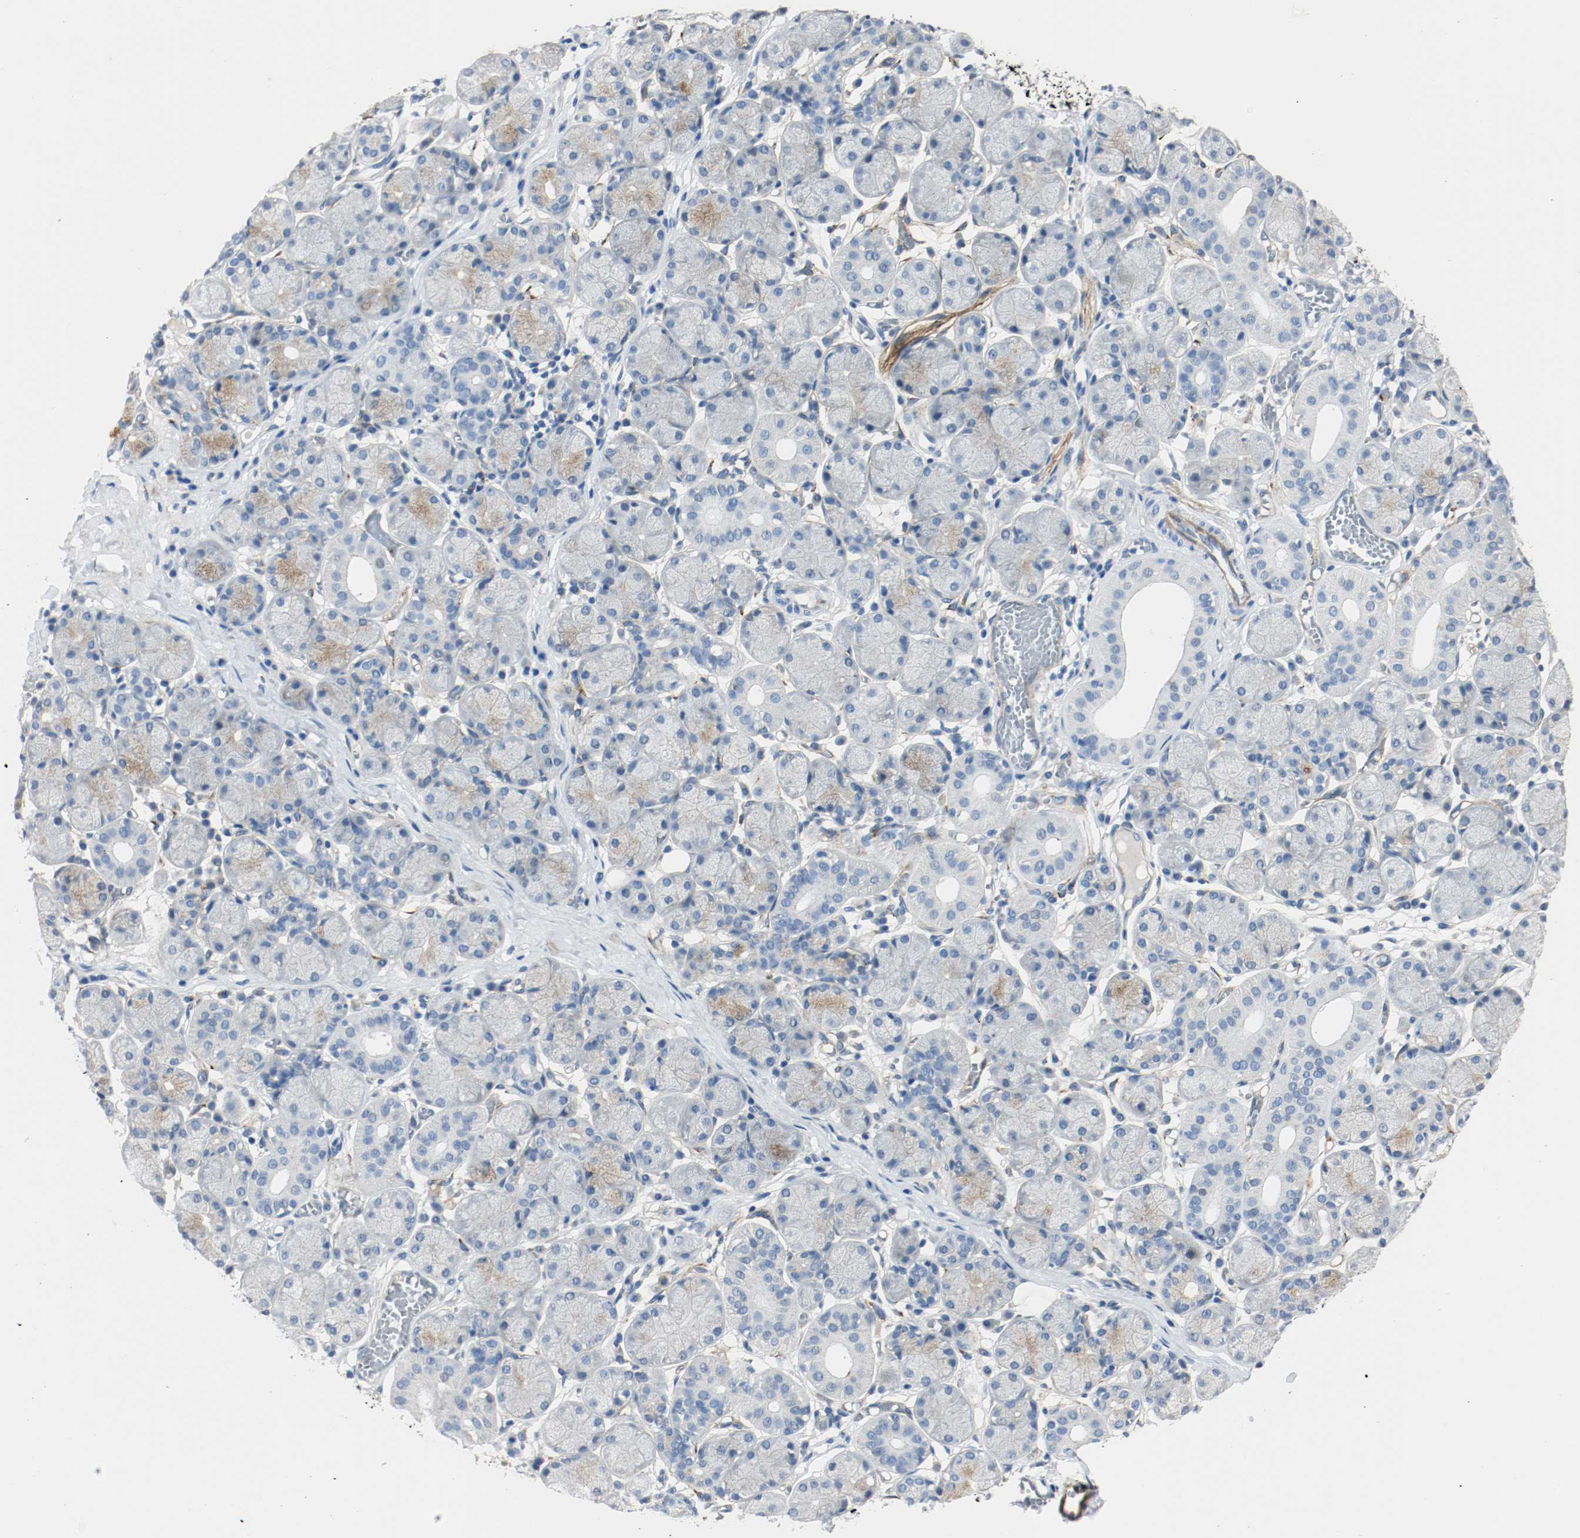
{"staining": {"intensity": "moderate", "quantity": "25%-75%", "location": "cytoplasmic/membranous"}, "tissue": "salivary gland", "cell_type": "Glandular cells", "image_type": "normal", "snomed": [{"axis": "morphology", "description": "Normal tissue, NOS"}, {"axis": "topography", "description": "Salivary gland"}], "caption": "Immunohistochemical staining of unremarkable salivary gland shows 25%-75% levels of moderate cytoplasmic/membranous protein positivity in approximately 25%-75% of glandular cells. Immunohistochemistry stains the protein in brown and the nuclei are stained blue.", "gene": "LAMB1", "patient": {"sex": "female", "age": 24}}